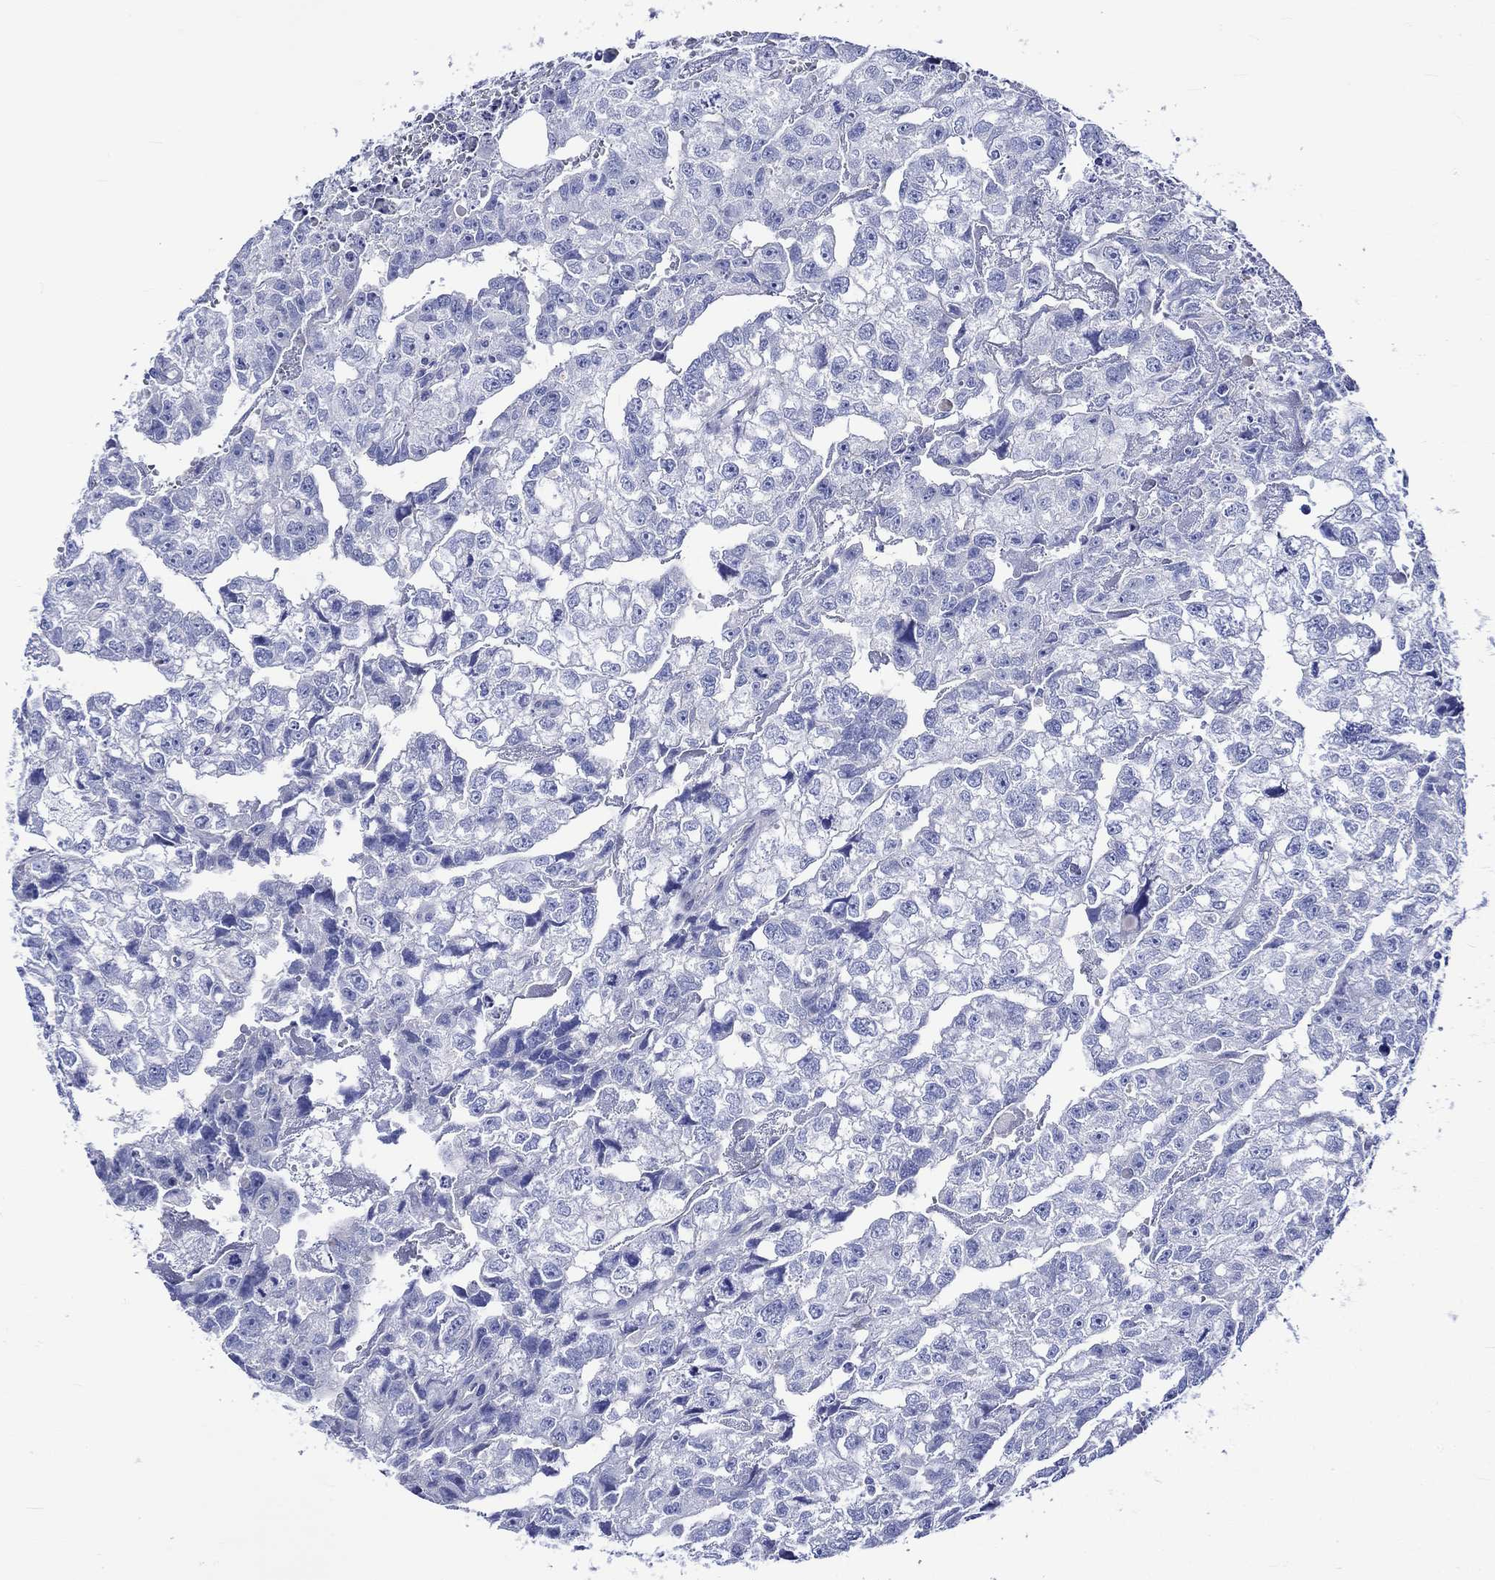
{"staining": {"intensity": "negative", "quantity": "none", "location": "none"}, "tissue": "testis cancer", "cell_type": "Tumor cells", "image_type": "cancer", "snomed": [{"axis": "morphology", "description": "Carcinoma, Embryonal, NOS"}, {"axis": "morphology", "description": "Teratoma, malignant, NOS"}, {"axis": "topography", "description": "Testis"}], "caption": "DAB (3,3'-diaminobenzidine) immunohistochemical staining of human malignant teratoma (testis) exhibits no significant positivity in tumor cells.", "gene": "NRIP3", "patient": {"sex": "male", "age": 44}}